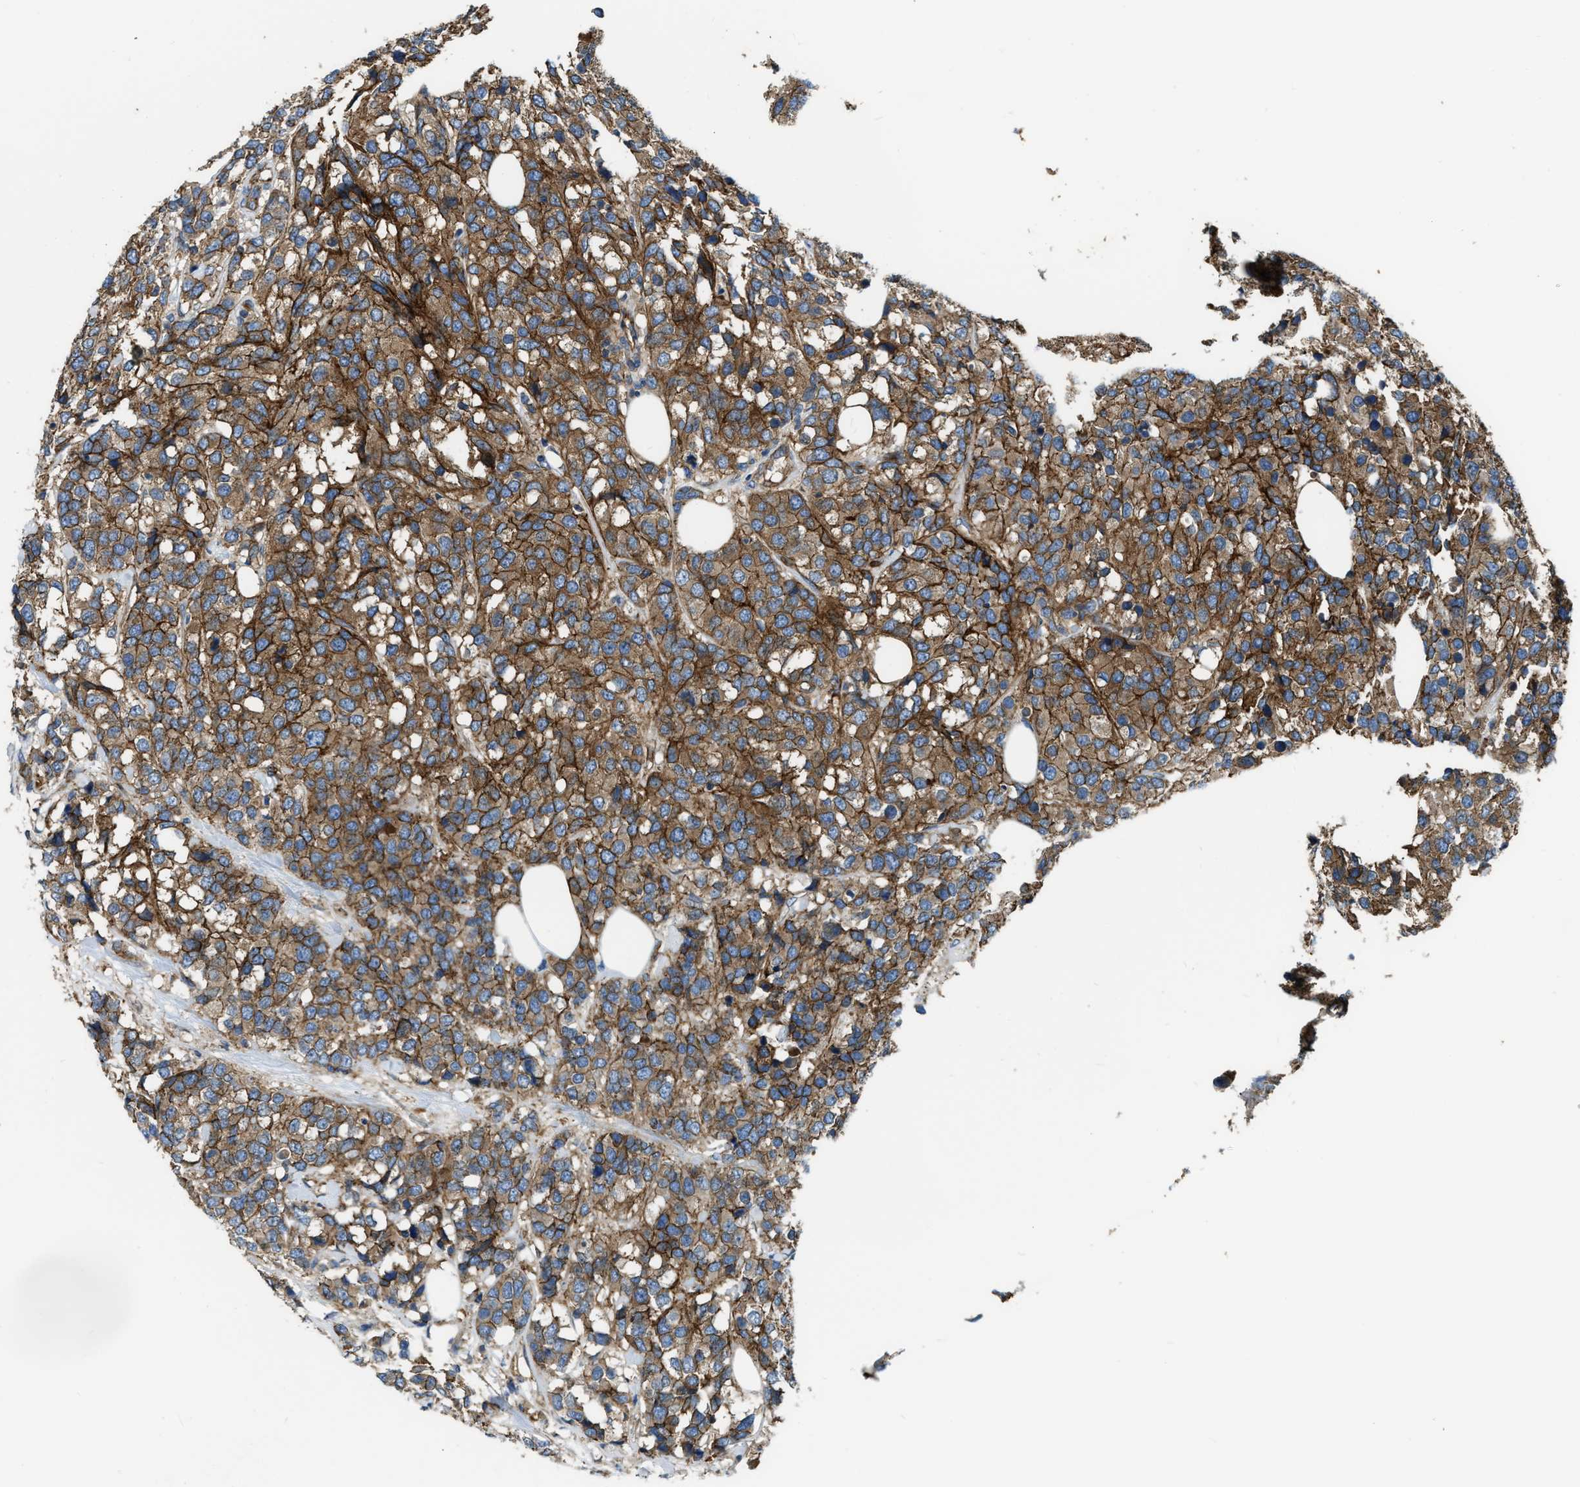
{"staining": {"intensity": "moderate", "quantity": ">75%", "location": "cytoplasmic/membranous"}, "tissue": "breast cancer", "cell_type": "Tumor cells", "image_type": "cancer", "snomed": [{"axis": "morphology", "description": "Lobular carcinoma"}, {"axis": "topography", "description": "Breast"}], "caption": "There is medium levels of moderate cytoplasmic/membranous expression in tumor cells of lobular carcinoma (breast), as demonstrated by immunohistochemical staining (brown color).", "gene": "ERC1", "patient": {"sex": "female", "age": 59}}